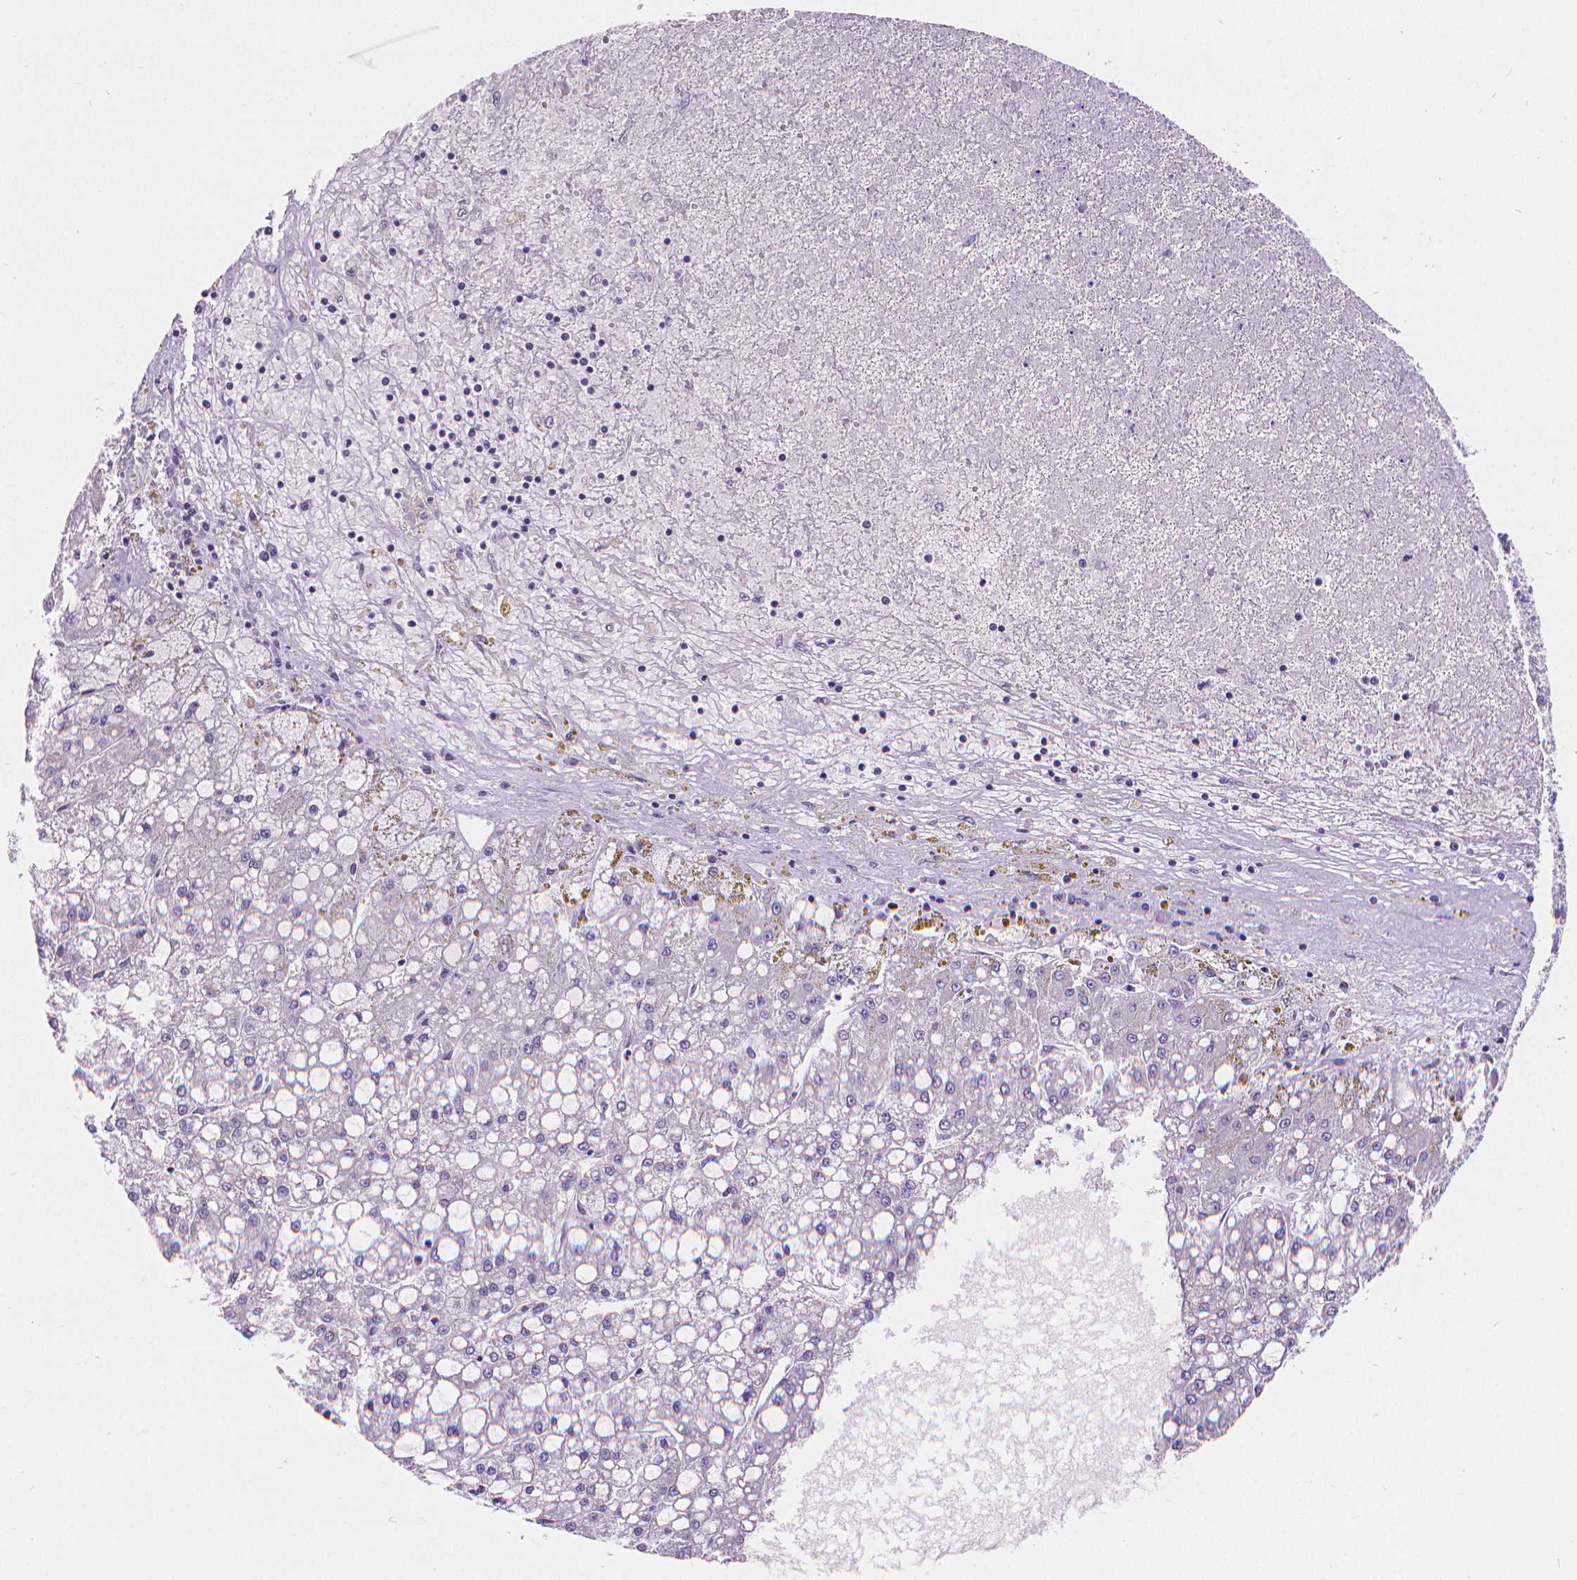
{"staining": {"intensity": "negative", "quantity": "none", "location": "none"}, "tissue": "liver cancer", "cell_type": "Tumor cells", "image_type": "cancer", "snomed": [{"axis": "morphology", "description": "Carcinoma, Hepatocellular, NOS"}, {"axis": "topography", "description": "Liver"}], "caption": "The histopathology image shows no significant staining in tumor cells of liver cancer.", "gene": "MEF2C", "patient": {"sex": "male", "age": 67}}